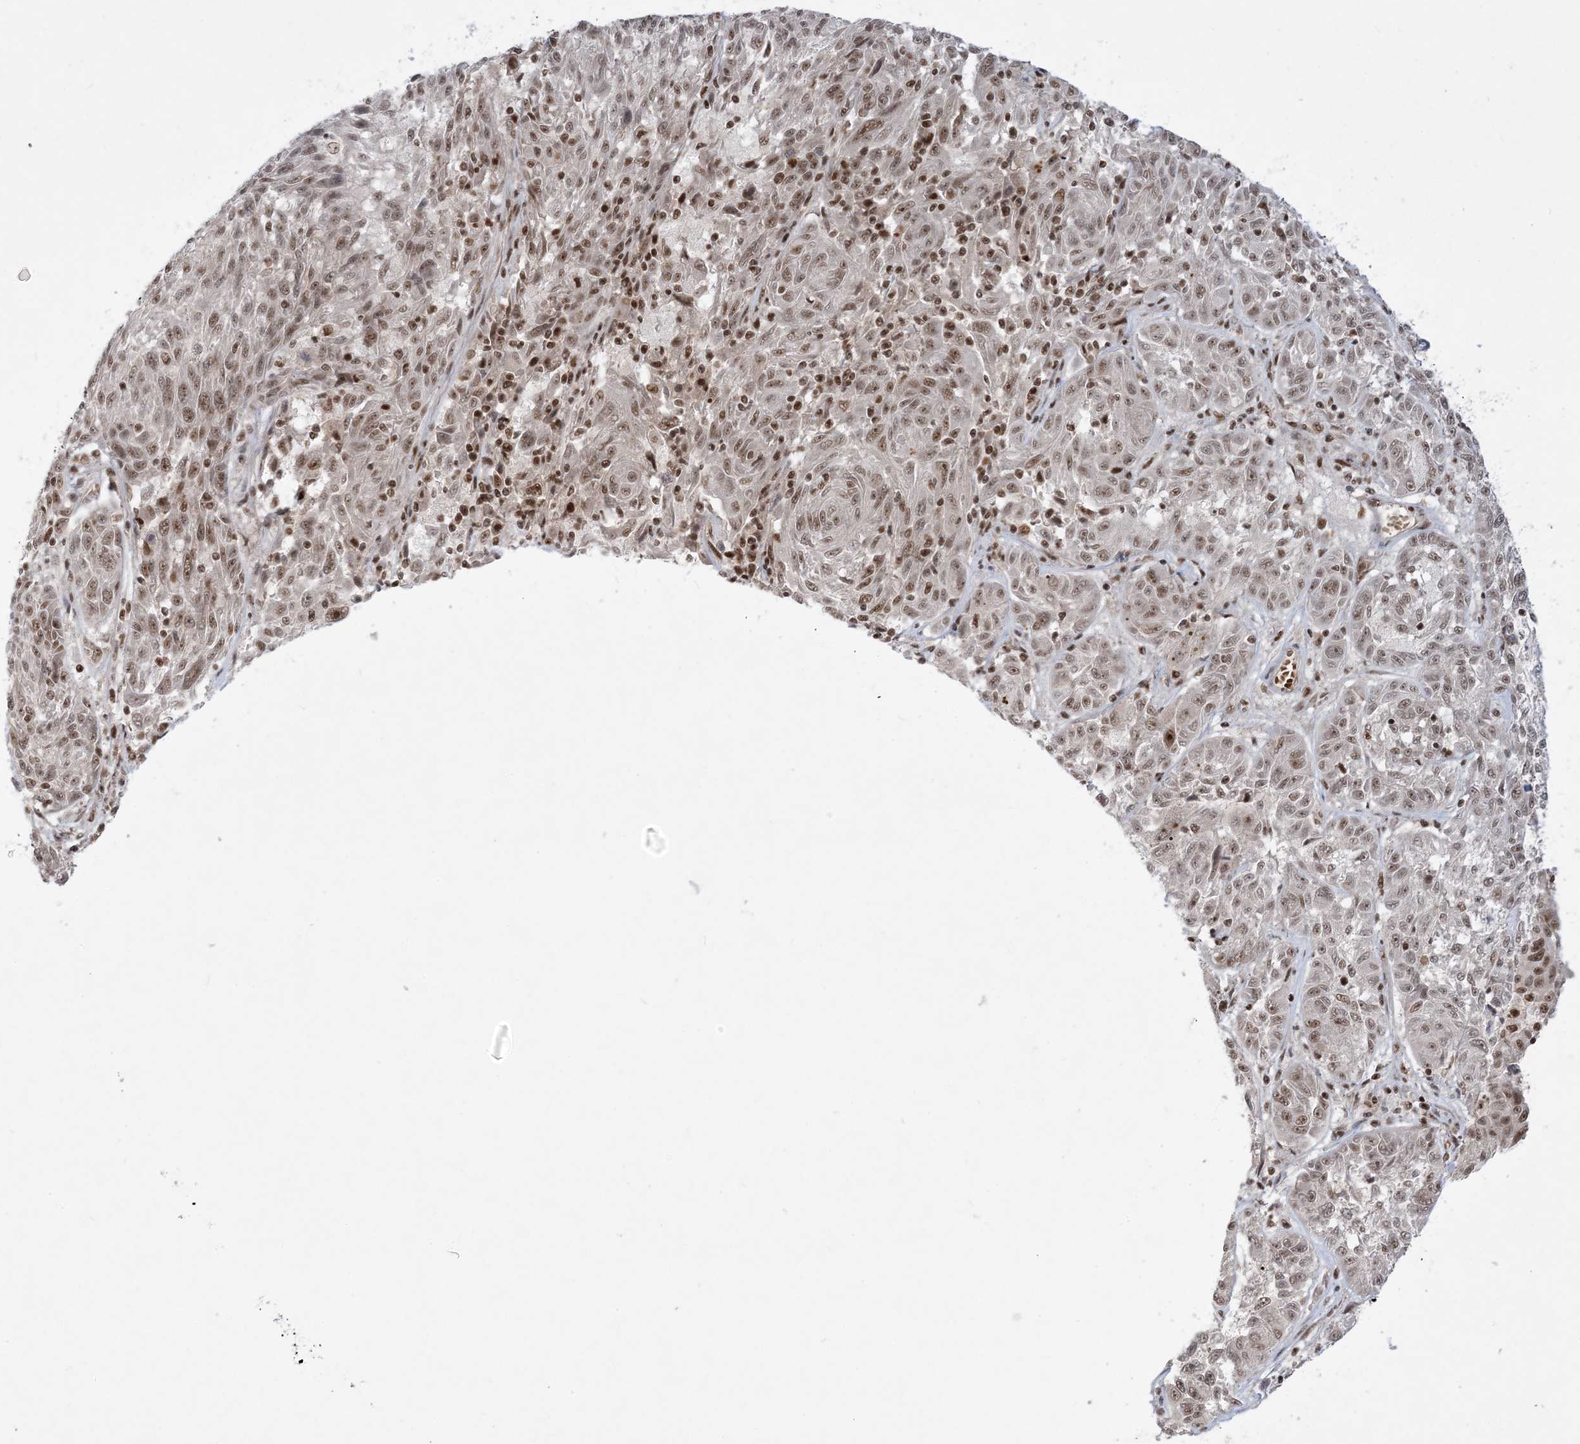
{"staining": {"intensity": "weak", "quantity": ">75%", "location": "nuclear"}, "tissue": "melanoma", "cell_type": "Tumor cells", "image_type": "cancer", "snomed": [{"axis": "morphology", "description": "Malignant melanoma, NOS"}, {"axis": "topography", "description": "Skin"}], "caption": "Tumor cells show weak nuclear positivity in approximately >75% of cells in malignant melanoma.", "gene": "PPIL2", "patient": {"sex": "male", "age": 53}}